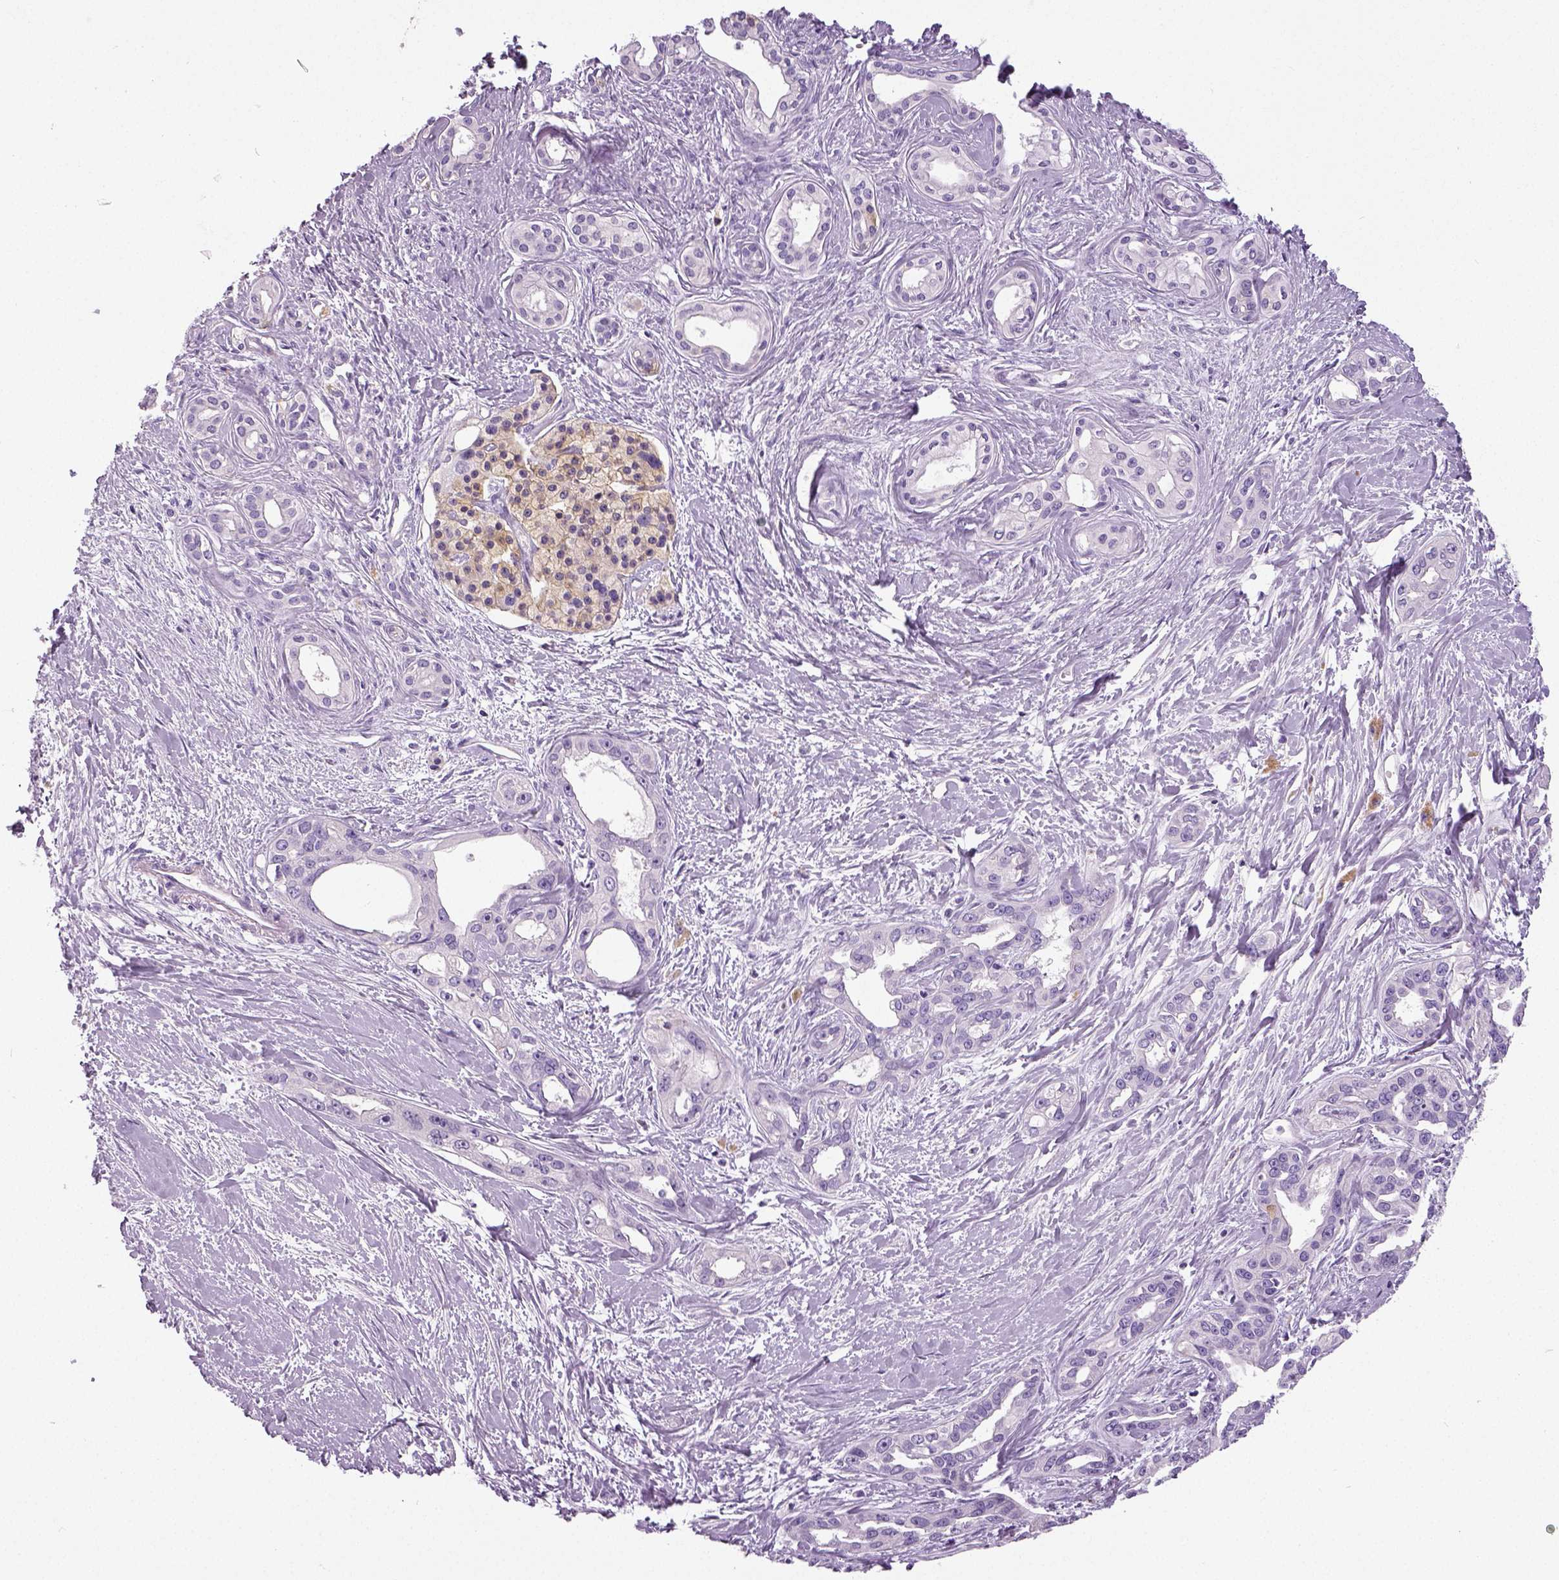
{"staining": {"intensity": "negative", "quantity": "none", "location": "none"}, "tissue": "pancreatic cancer", "cell_type": "Tumor cells", "image_type": "cancer", "snomed": [{"axis": "morphology", "description": "Adenocarcinoma, NOS"}, {"axis": "topography", "description": "Pancreas"}], "caption": "A high-resolution photomicrograph shows immunohistochemistry (IHC) staining of adenocarcinoma (pancreatic), which shows no significant positivity in tumor cells.", "gene": "NECAB2", "patient": {"sex": "female", "age": 50}}